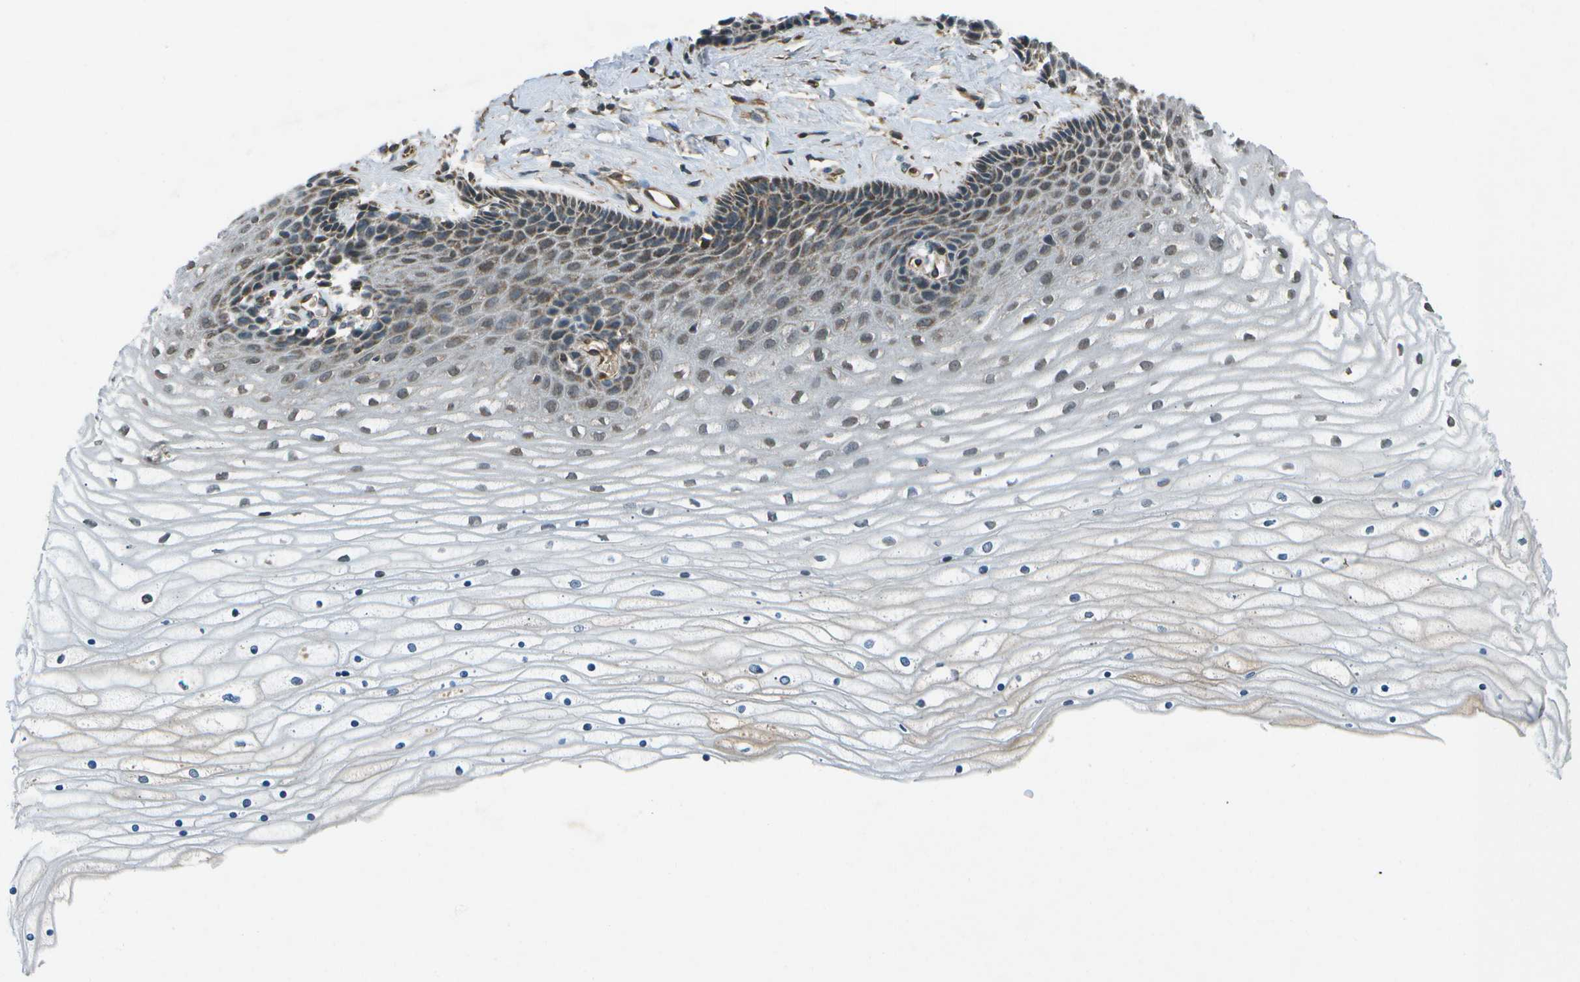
{"staining": {"intensity": "weak", "quantity": "25%-75%", "location": "cytoplasmic/membranous"}, "tissue": "cervix", "cell_type": "Glandular cells", "image_type": "normal", "snomed": [{"axis": "morphology", "description": "Normal tissue, NOS"}, {"axis": "topography", "description": "Cervix"}], "caption": "Weak cytoplasmic/membranous expression is identified in approximately 25%-75% of glandular cells in benign cervix.", "gene": "EIF2AK1", "patient": {"sex": "female", "age": 39}}